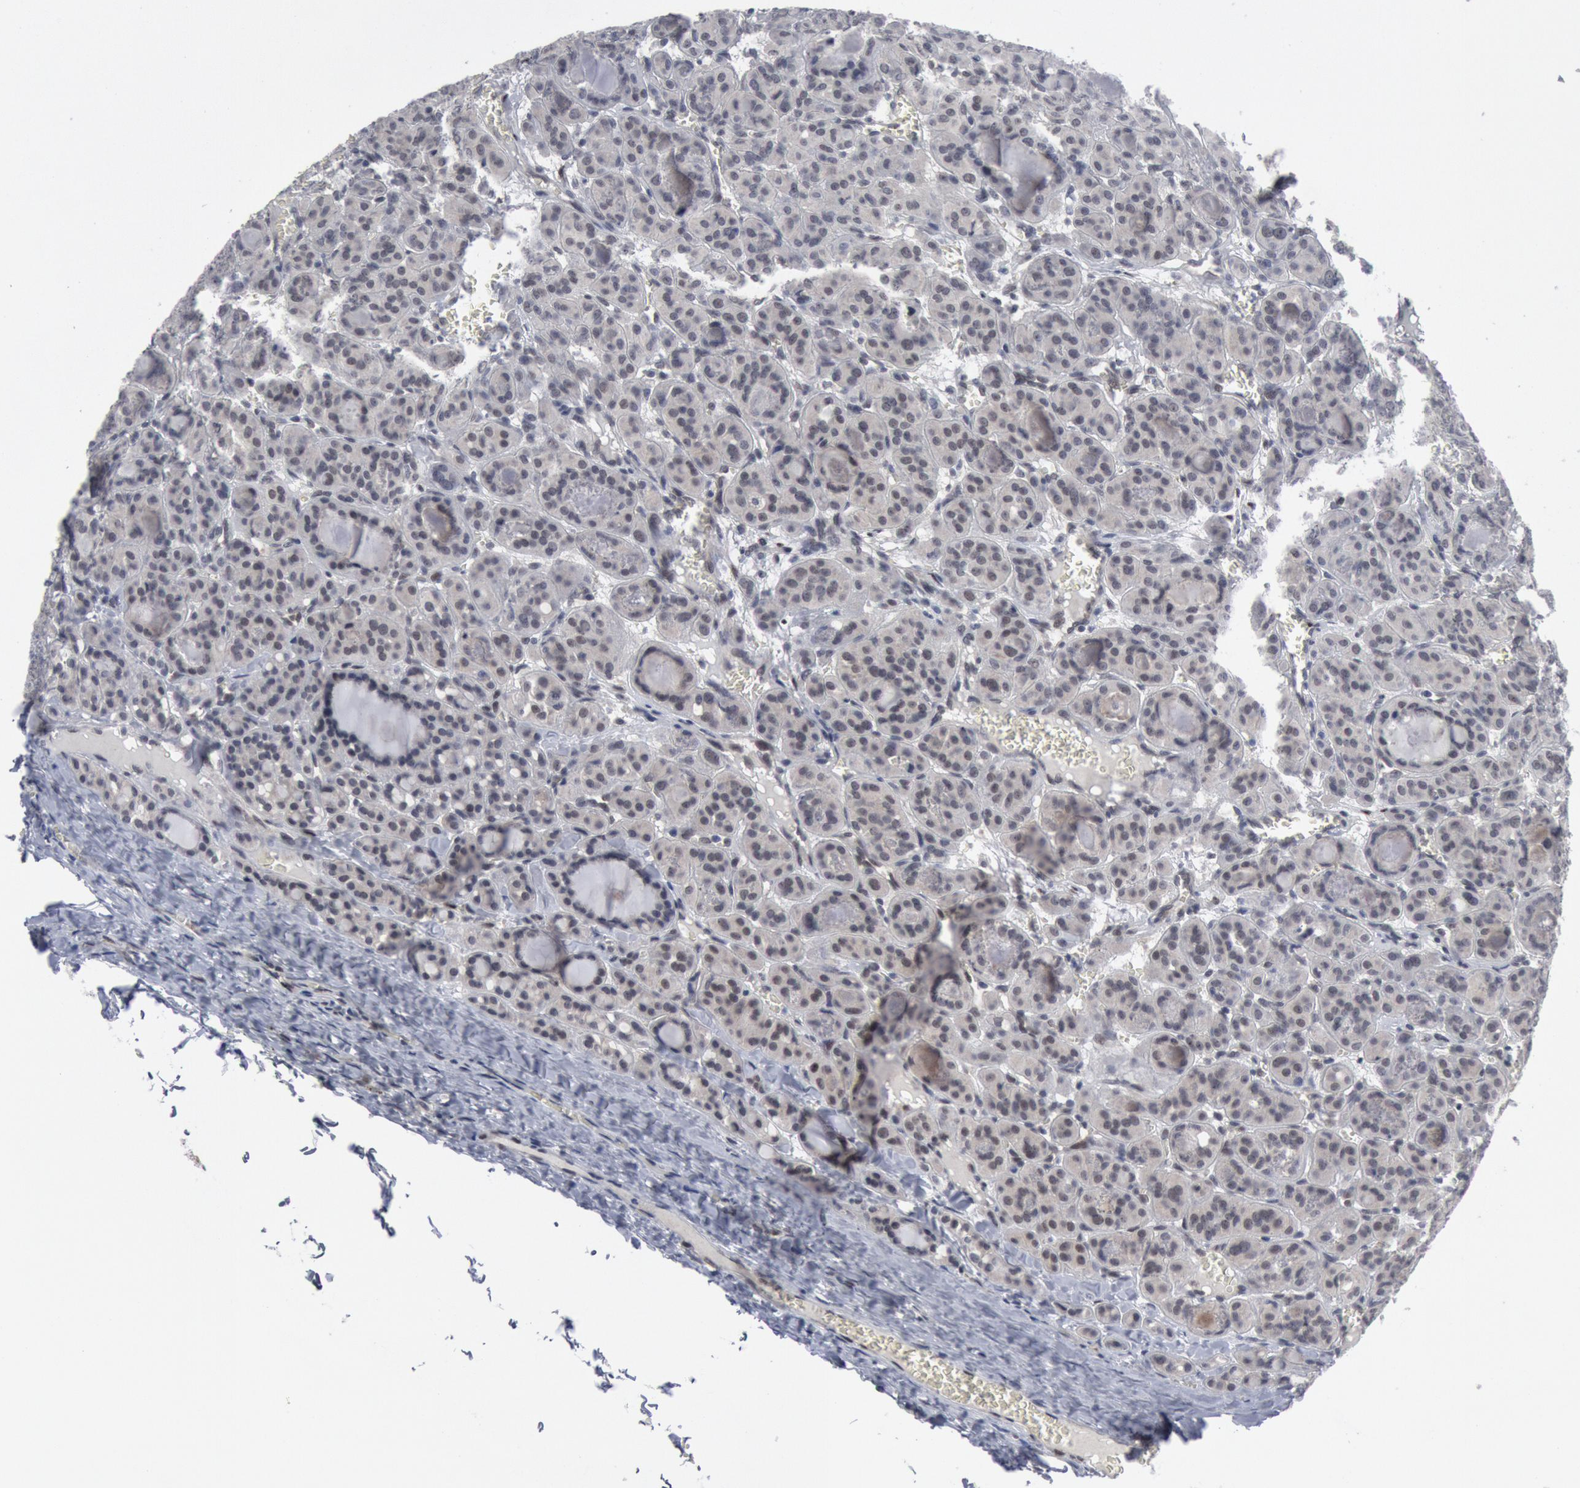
{"staining": {"intensity": "negative", "quantity": "none", "location": "none"}, "tissue": "thyroid cancer", "cell_type": "Tumor cells", "image_type": "cancer", "snomed": [{"axis": "morphology", "description": "Follicular adenoma carcinoma, NOS"}, {"axis": "topography", "description": "Thyroid gland"}], "caption": "Human thyroid follicular adenoma carcinoma stained for a protein using immunohistochemistry exhibits no positivity in tumor cells.", "gene": "FOXO1", "patient": {"sex": "female", "age": 71}}